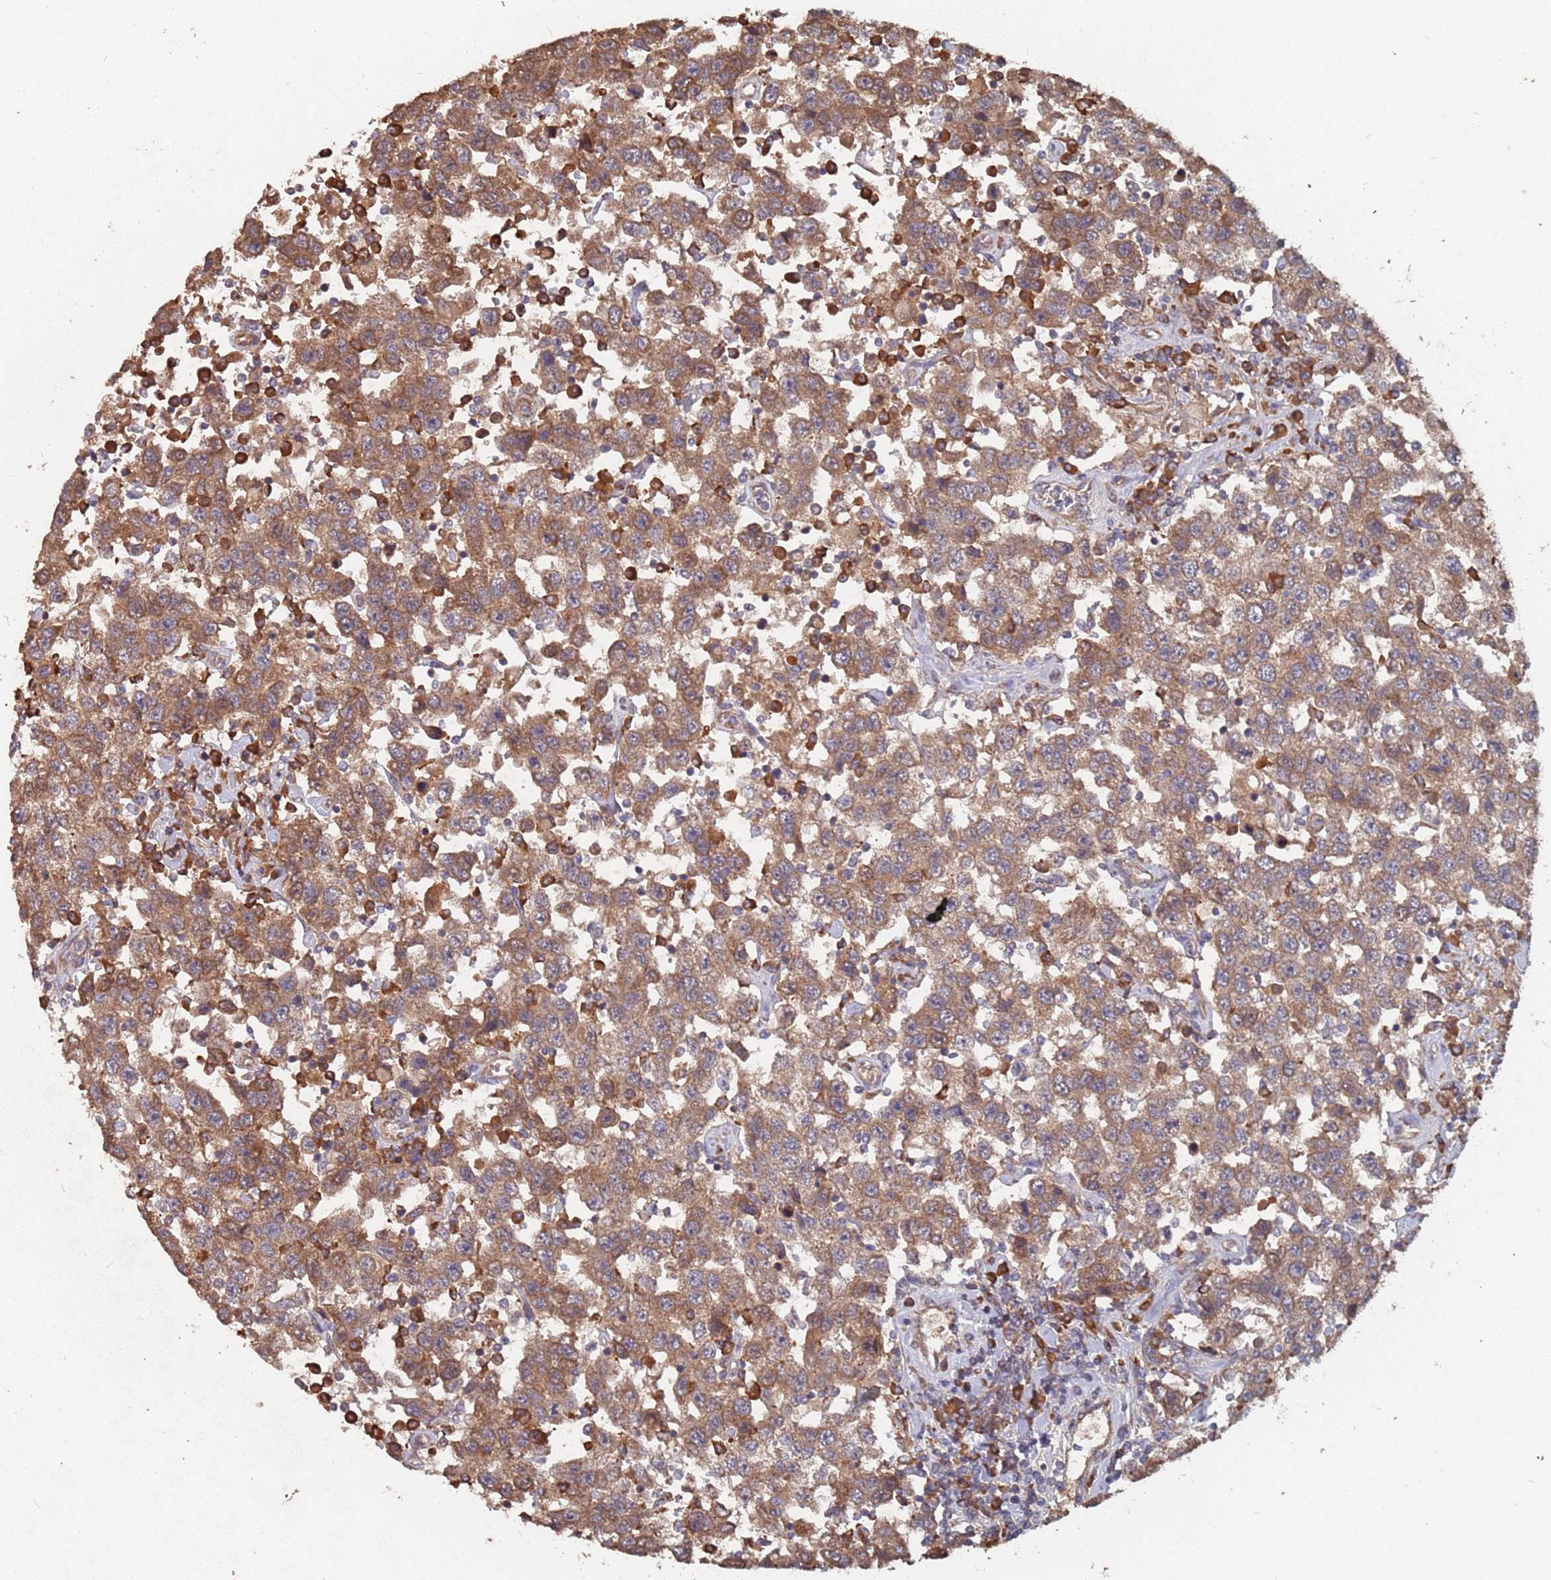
{"staining": {"intensity": "moderate", "quantity": ">75%", "location": "cytoplasmic/membranous"}, "tissue": "testis cancer", "cell_type": "Tumor cells", "image_type": "cancer", "snomed": [{"axis": "morphology", "description": "Seminoma, NOS"}, {"axis": "topography", "description": "Testis"}], "caption": "Protein expression analysis of testis cancer (seminoma) exhibits moderate cytoplasmic/membranous staining in approximately >75% of tumor cells.", "gene": "ATG5", "patient": {"sex": "male", "age": 41}}